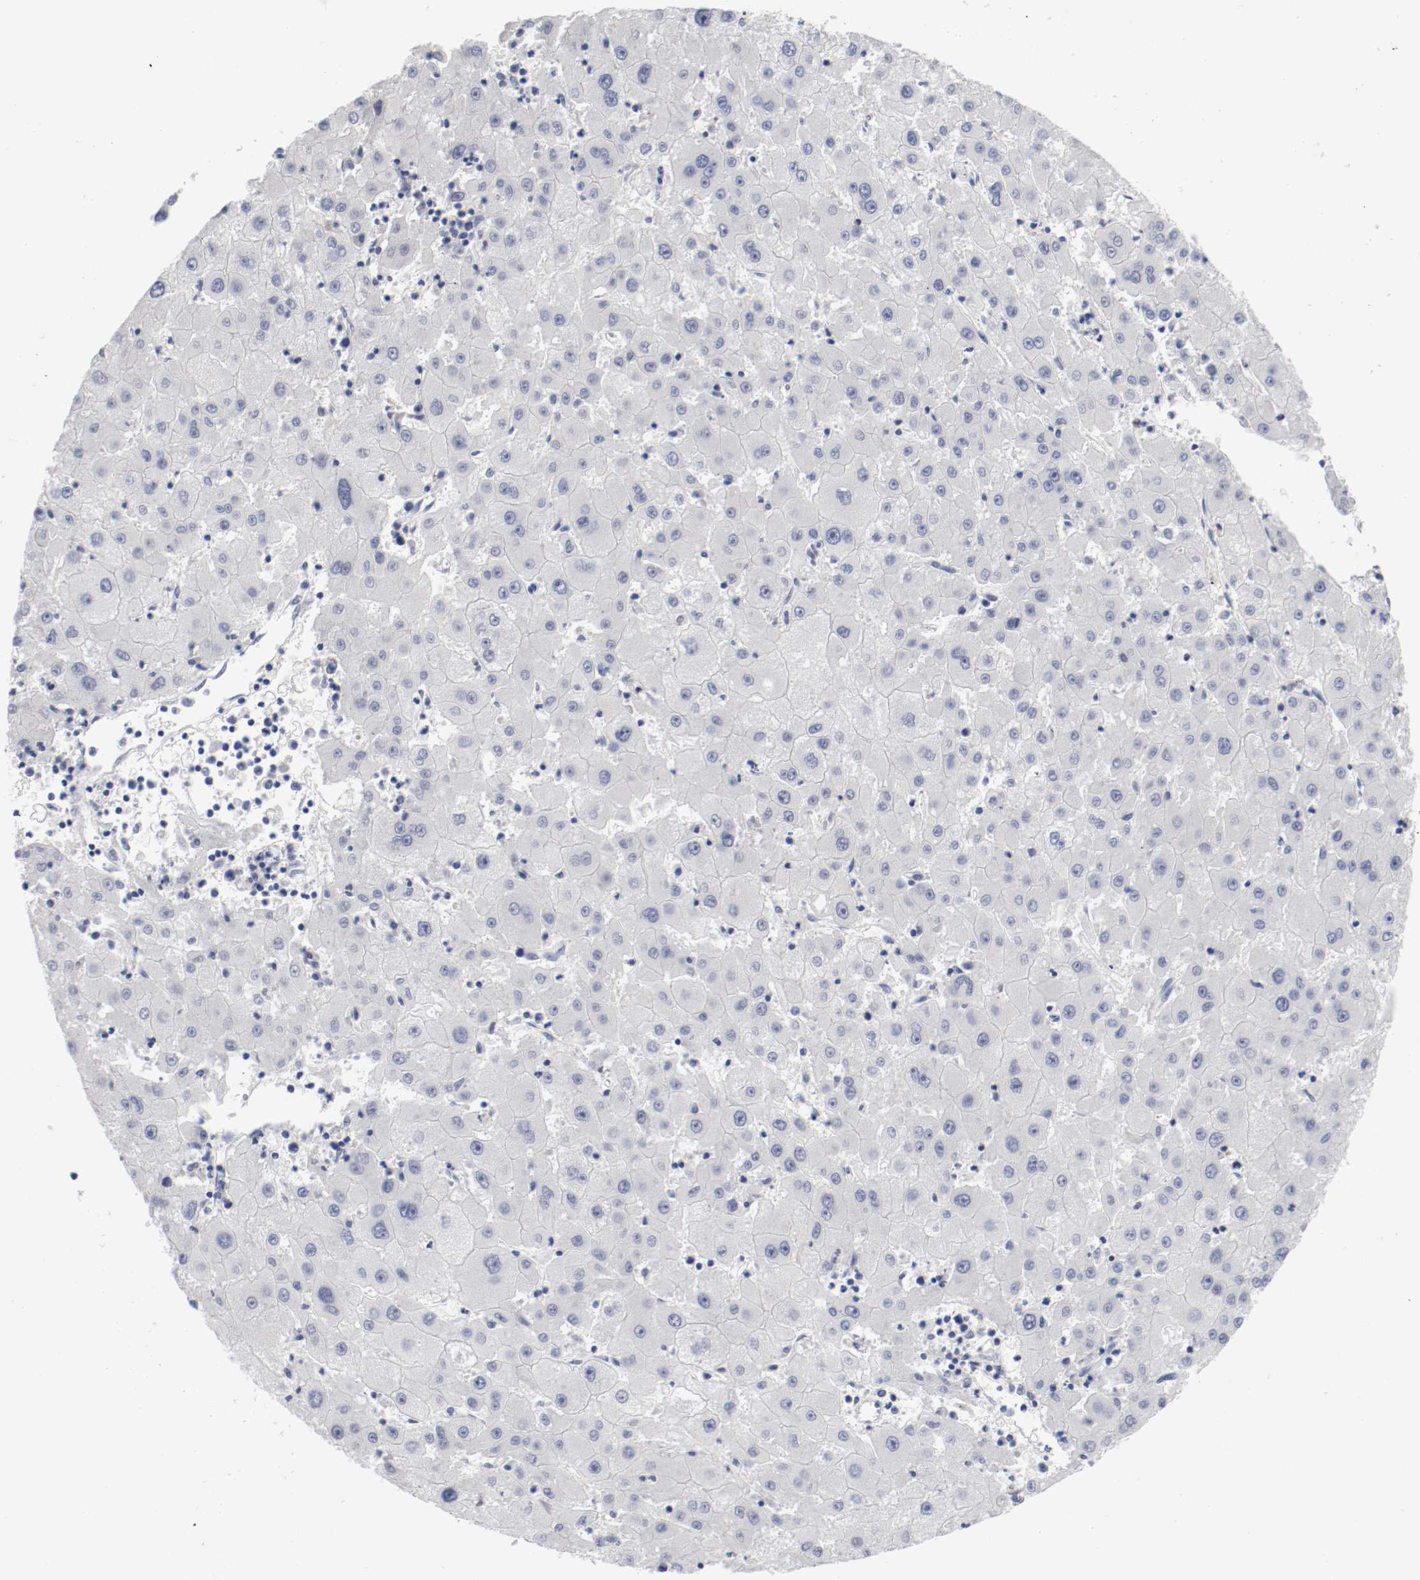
{"staining": {"intensity": "negative", "quantity": "none", "location": "none"}, "tissue": "liver cancer", "cell_type": "Tumor cells", "image_type": "cancer", "snomed": [{"axis": "morphology", "description": "Carcinoma, Hepatocellular, NOS"}, {"axis": "topography", "description": "Liver"}], "caption": "Immunohistochemical staining of liver cancer demonstrates no significant staining in tumor cells. The staining is performed using DAB (3,3'-diaminobenzidine) brown chromogen with nuclei counter-stained in using hematoxylin.", "gene": "CBL", "patient": {"sex": "male", "age": 72}}